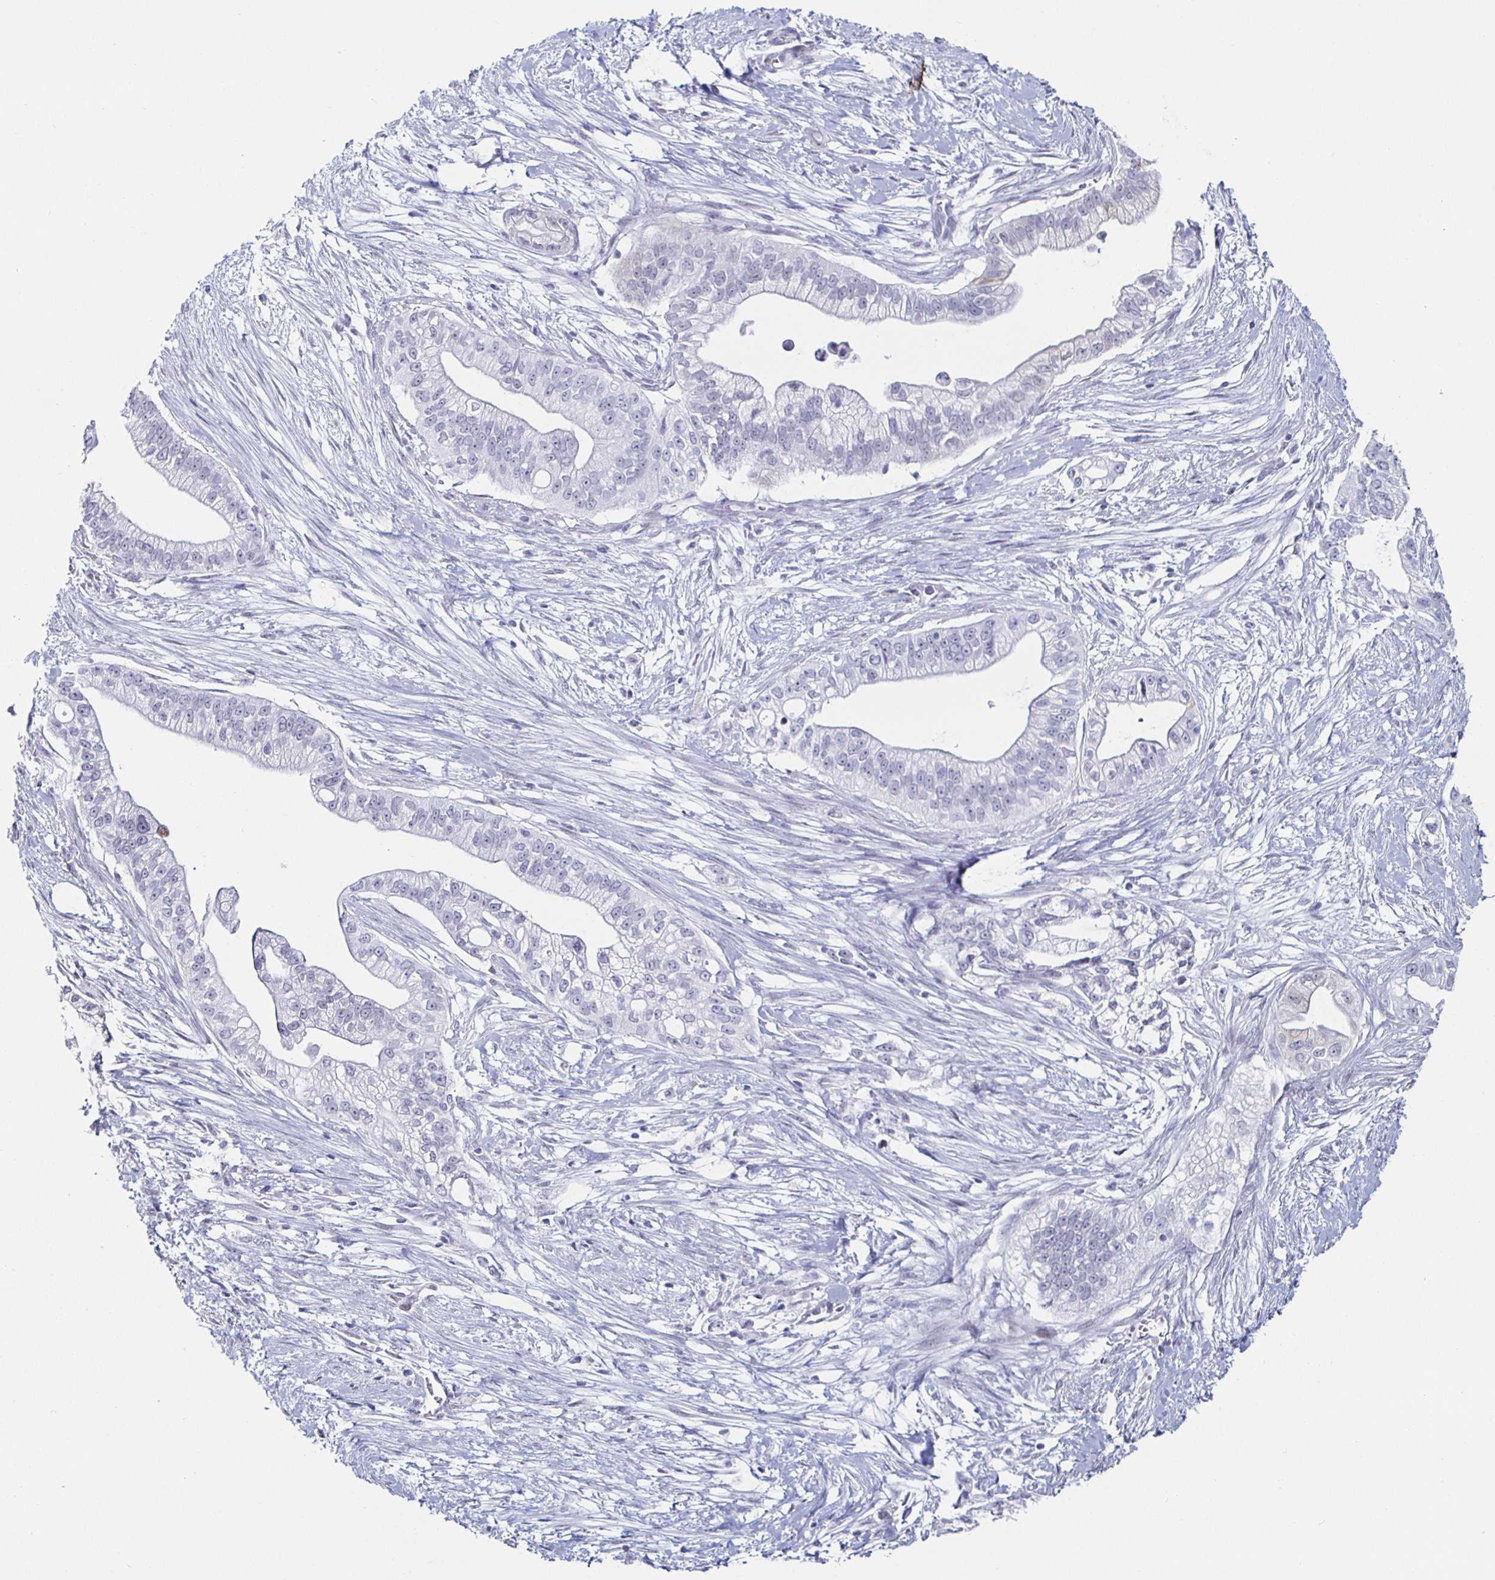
{"staining": {"intensity": "negative", "quantity": "none", "location": "none"}, "tissue": "pancreatic cancer", "cell_type": "Tumor cells", "image_type": "cancer", "snomed": [{"axis": "morphology", "description": "Adenocarcinoma, NOS"}, {"axis": "topography", "description": "Pancreas"}], "caption": "This is a photomicrograph of immunohistochemistry (IHC) staining of adenocarcinoma (pancreatic), which shows no expression in tumor cells. Nuclei are stained in blue.", "gene": "KRT4", "patient": {"sex": "male", "age": 70}}